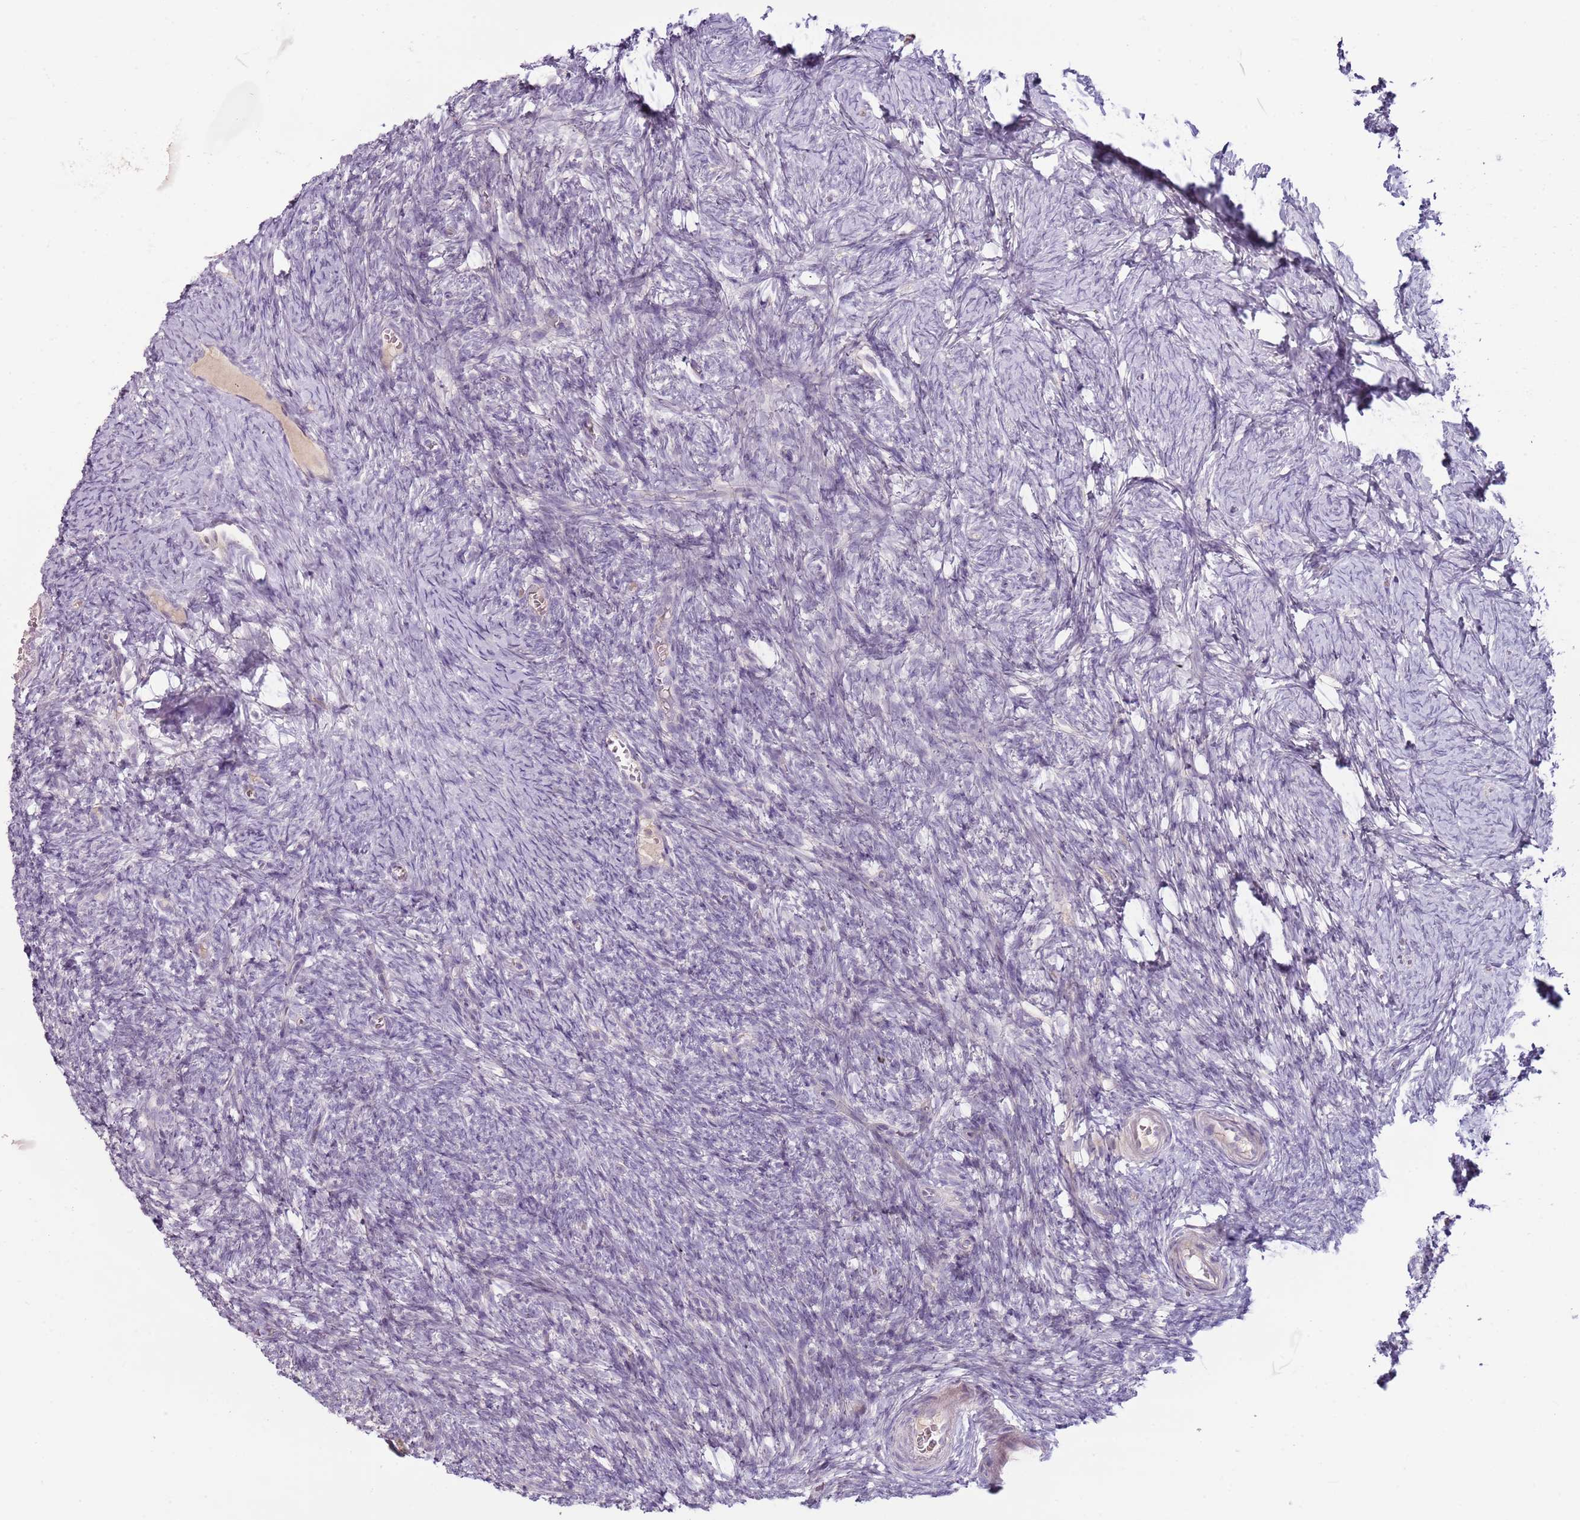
{"staining": {"intensity": "negative", "quantity": "none", "location": "none"}, "tissue": "ovary", "cell_type": "Ovarian stroma cells", "image_type": "normal", "snomed": [{"axis": "morphology", "description": "Normal tissue, NOS"}, {"axis": "topography", "description": "Ovary"}], "caption": "The image exhibits no staining of ovarian stroma cells in normal ovary. (DAB immunohistochemistry (IHC) with hematoxylin counter stain).", "gene": "ARHGAP5", "patient": {"sex": "female", "age": 39}}